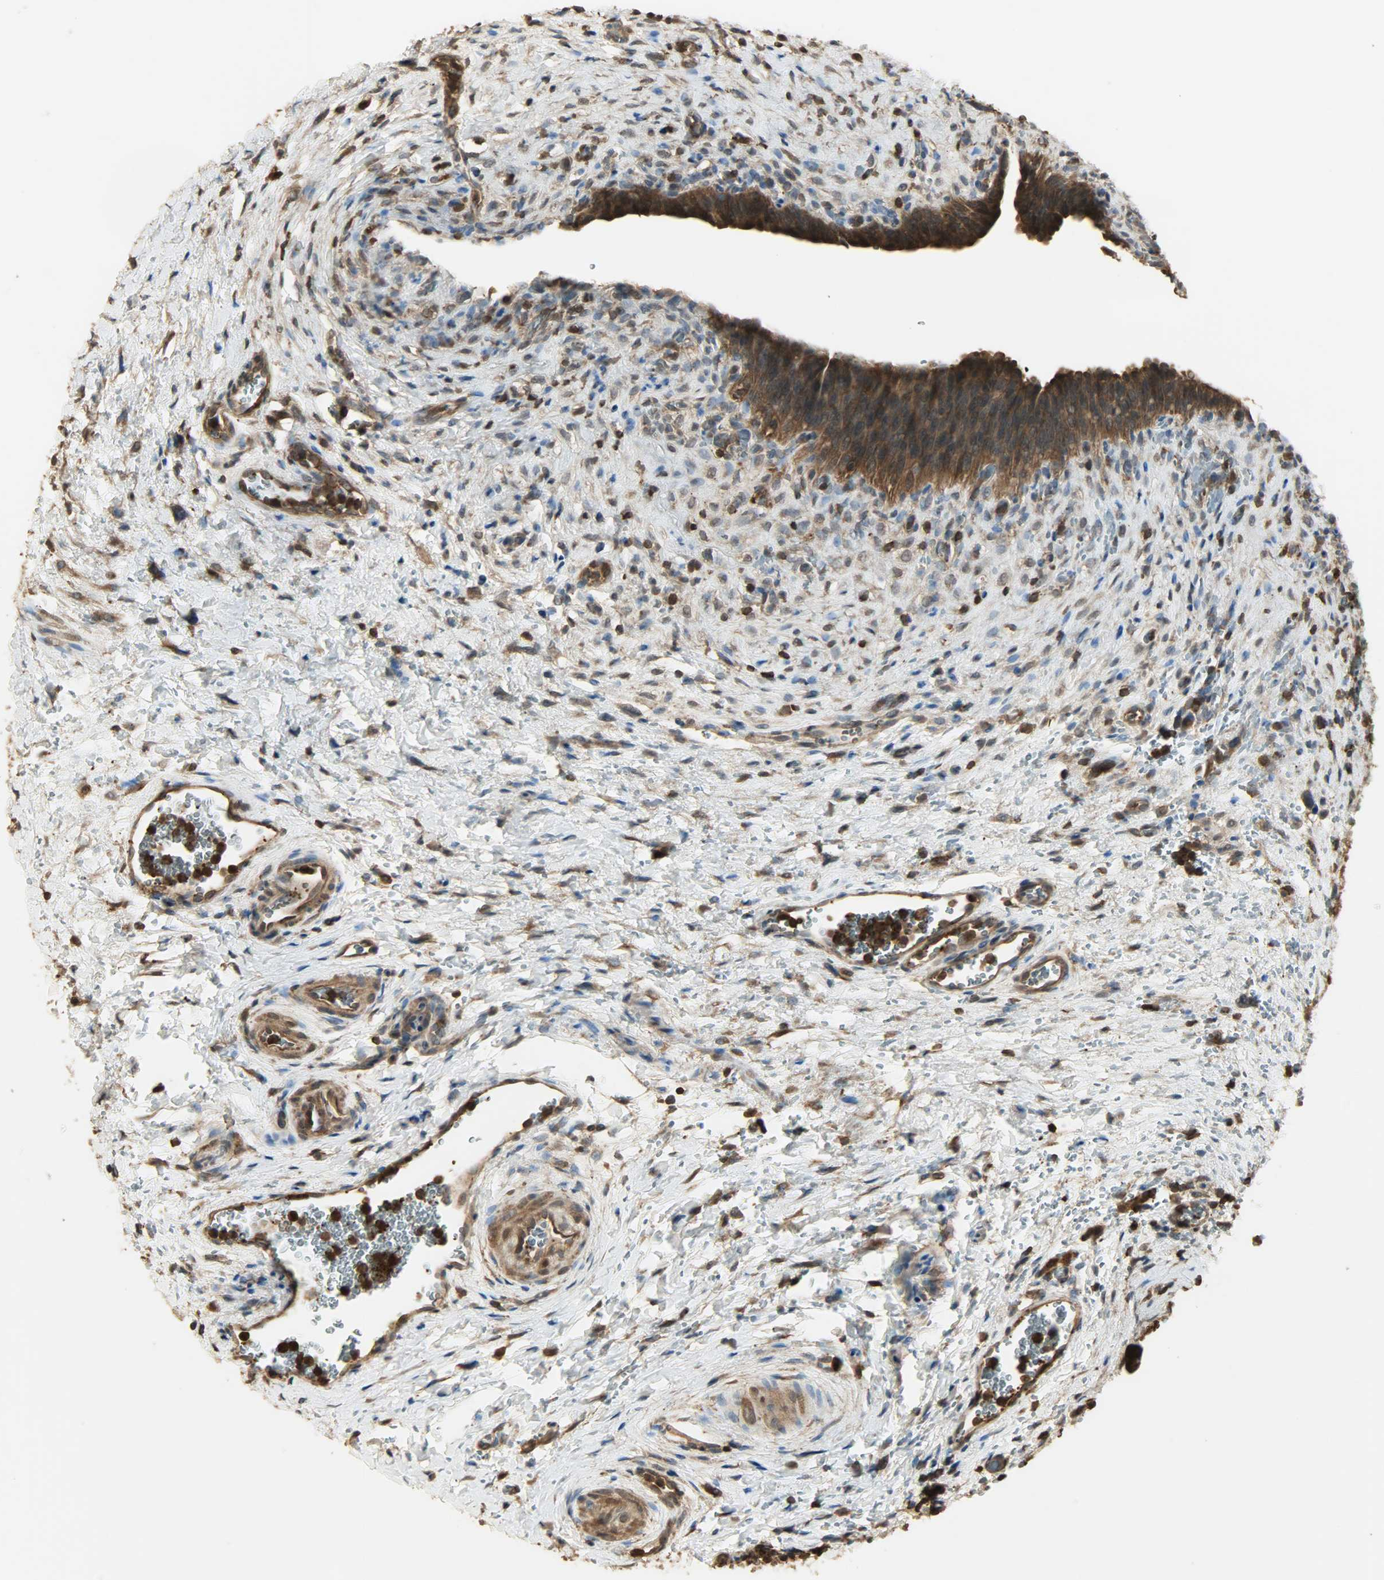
{"staining": {"intensity": "strong", "quantity": ">75%", "location": "cytoplasmic/membranous"}, "tissue": "urinary bladder", "cell_type": "Urothelial cells", "image_type": "normal", "snomed": [{"axis": "morphology", "description": "Normal tissue, NOS"}, {"axis": "morphology", "description": "Dysplasia, NOS"}, {"axis": "topography", "description": "Urinary bladder"}], "caption": "IHC of benign urinary bladder reveals high levels of strong cytoplasmic/membranous staining in approximately >75% of urothelial cells. (brown staining indicates protein expression, while blue staining denotes nuclei).", "gene": "YWHAZ", "patient": {"sex": "male", "age": 35}}